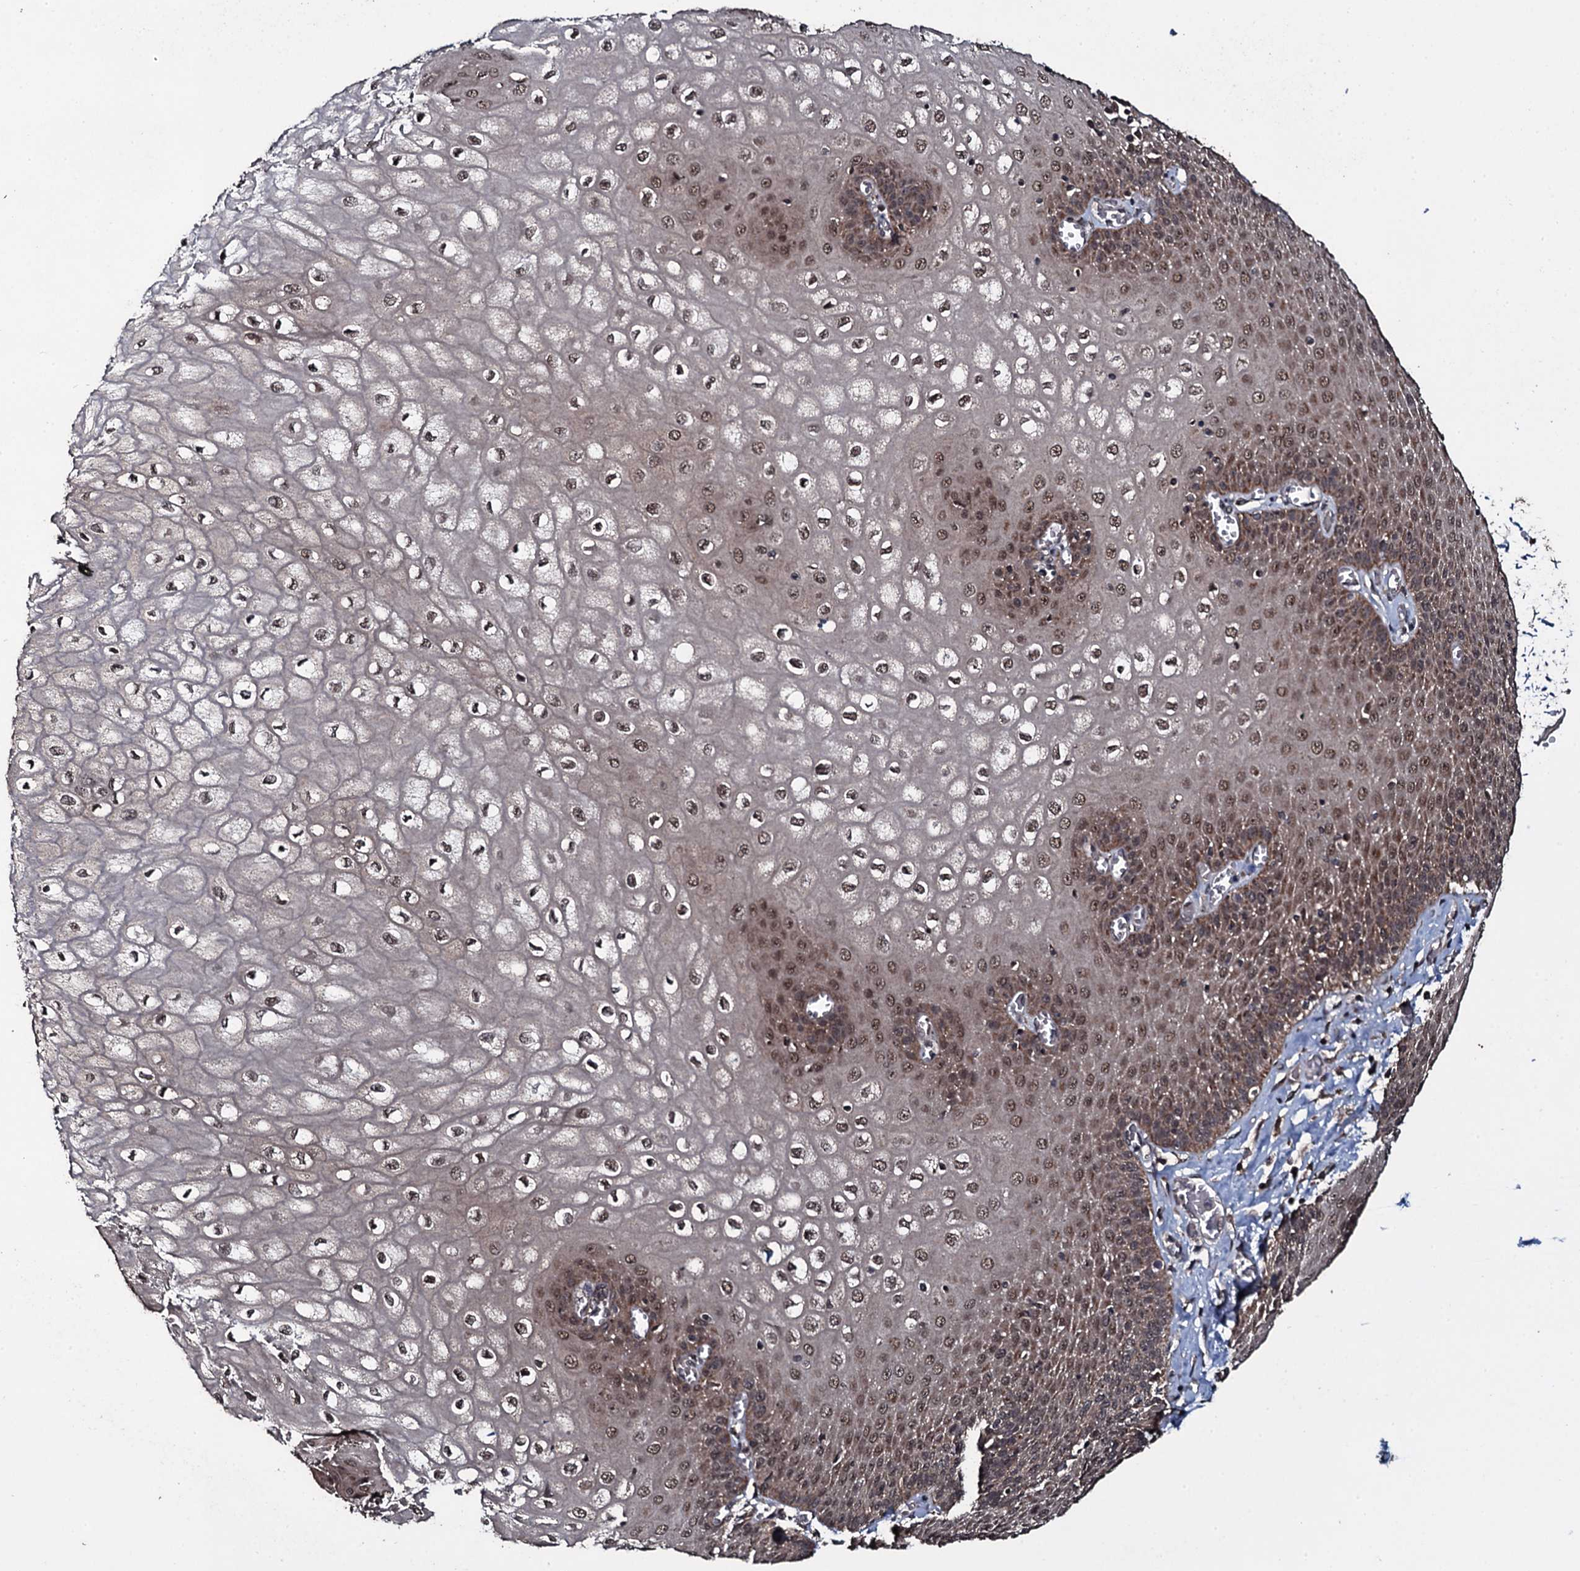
{"staining": {"intensity": "strong", "quantity": "25%-75%", "location": "cytoplasmic/membranous,nuclear"}, "tissue": "esophagus", "cell_type": "Squamous epithelial cells", "image_type": "normal", "snomed": [{"axis": "morphology", "description": "Normal tissue, NOS"}, {"axis": "topography", "description": "Esophagus"}], "caption": "This photomicrograph shows IHC staining of normal esophagus, with high strong cytoplasmic/membranous,nuclear expression in about 25%-75% of squamous epithelial cells.", "gene": "MRPS31", "patient": {"sex": "male", "age": 60}}